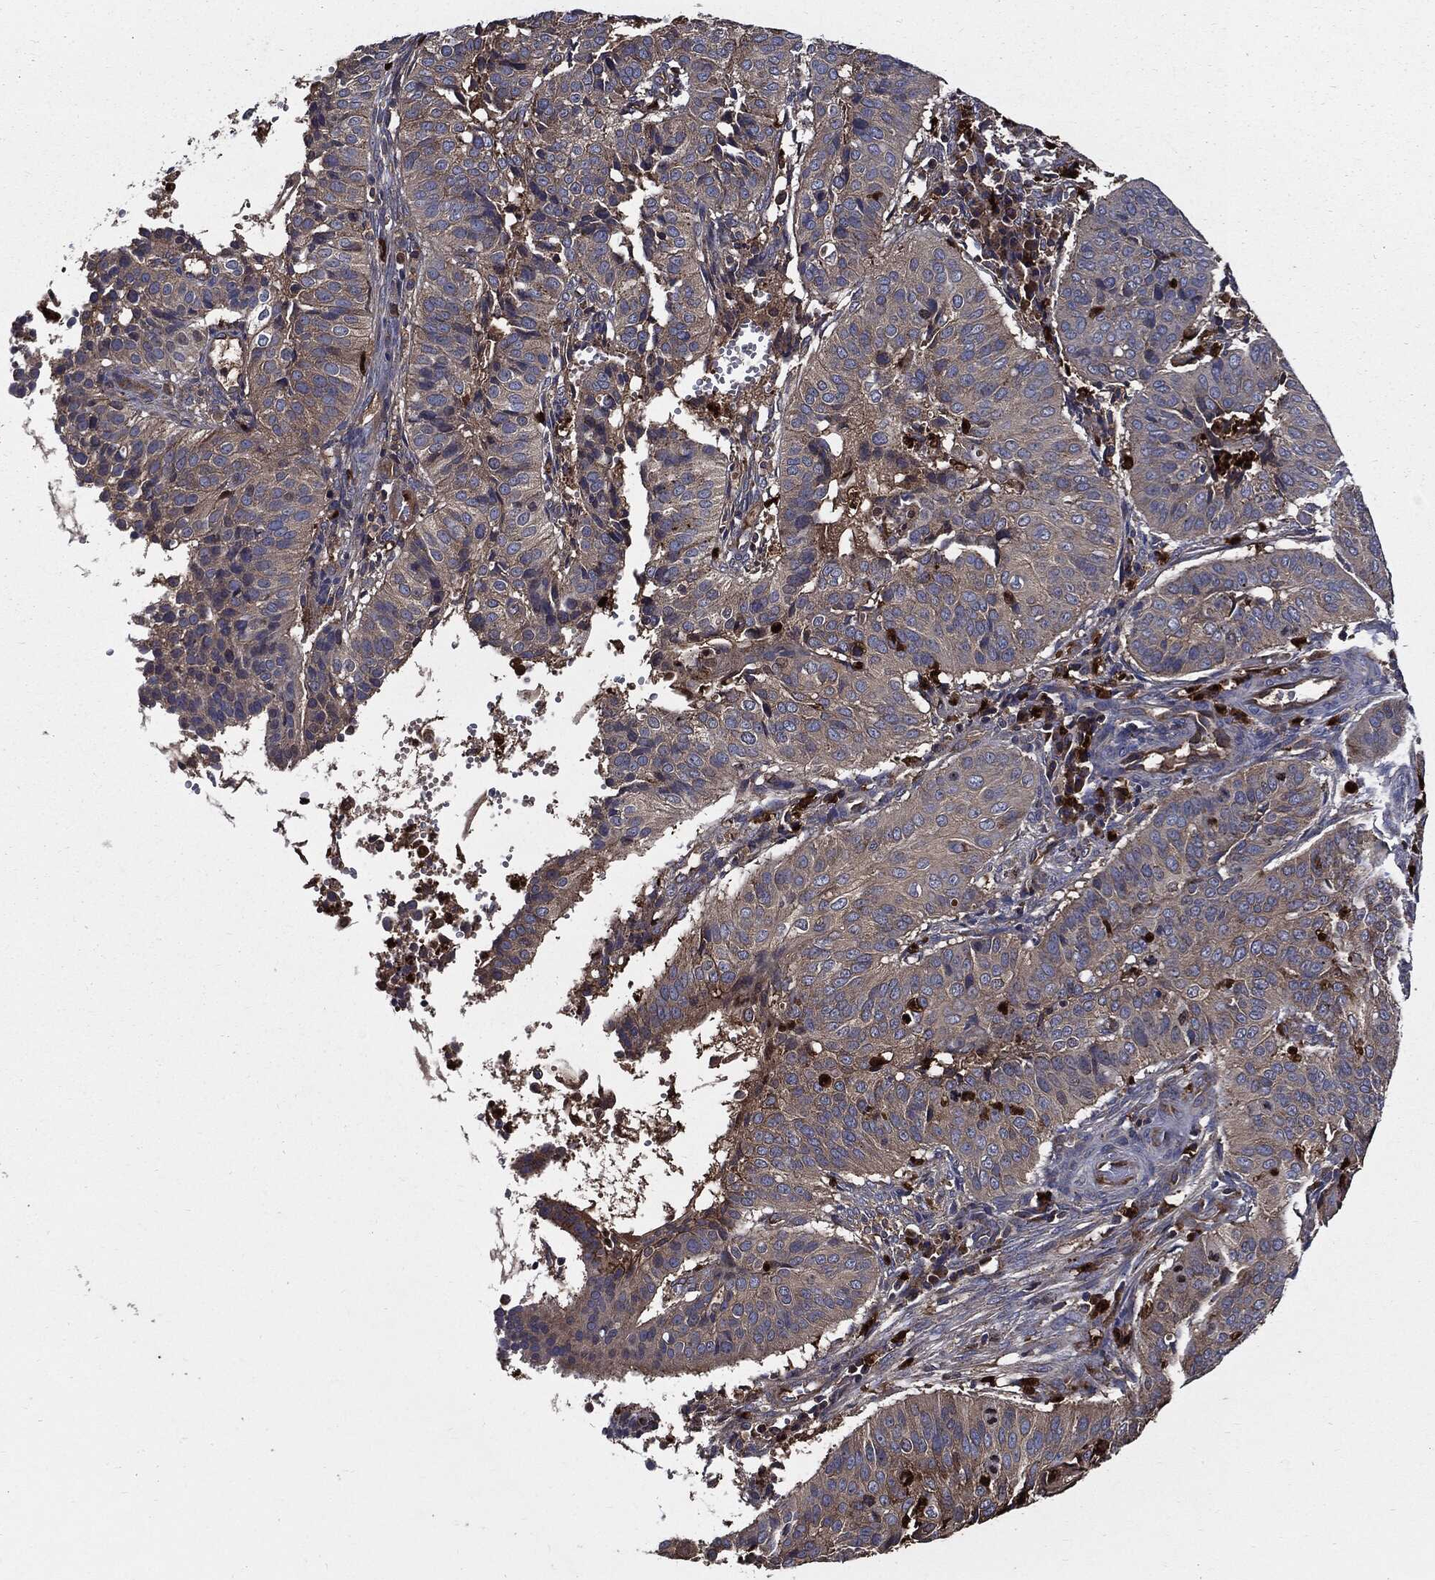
{"staining": {"intensity": "weak", "quantity": "25%-75%", "location": "cytoplasmic/membranous"}, "tissue": "cervical cancer", "cell_type": "Tumor cells", "image_type": "cancer", "snomed": [{"axis": "morphology", "description": "Normal tissue, NOS"}, {"axis": "morphology", "description": "Squamous cell carcinoma, NOS"}, {"axis": "topography", "description": "Cervix"}], "caption": "Weak cytoplasmic/membranous positivity for a protein is appreciated in about 25%-75% of tumor cells of cervical cancer (squamous cell carcinoma) using immunohistochemistry (IHC).", "gene": "PDCD6IP", "patient": {"sex": "female", "age": 39}}